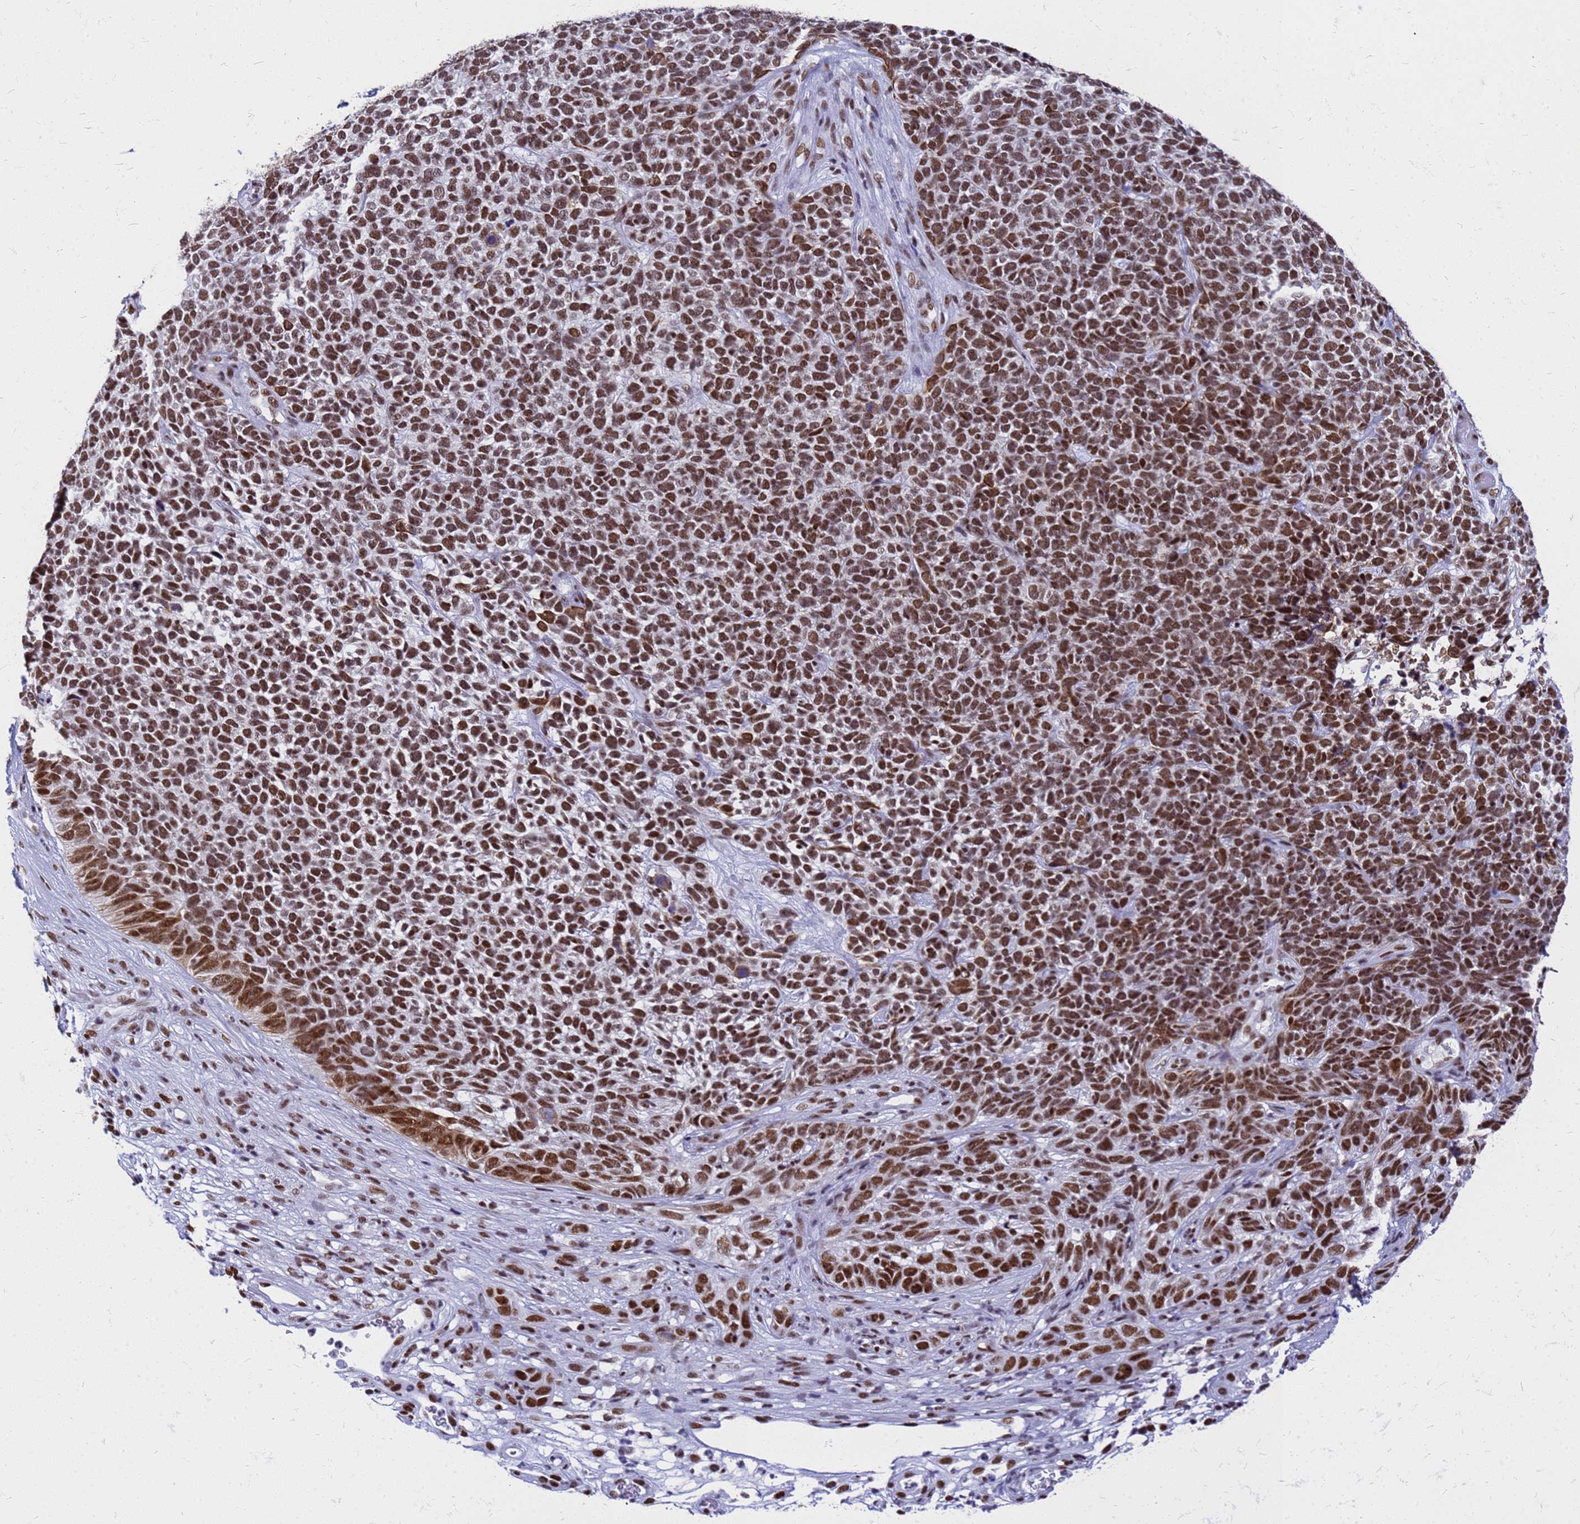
{"staining": {"intensity": "strong", "quantity": ">75%", "location": "nuclear"}, "tissue": "skin cancer", "cell_type": "Tumor cells", "image_type": "cancer", "snomed": [{"axis": "morphology", "description": "Basal cell carcinoma"}, {"axis": "topography", "description": "Skin"}], "caption": "Immunohistochemistry (IHC) histopathology image of neoplastic tissue: basal cell carcinoma (skin) stained using IHC shows high levels of strong protein expression localized specifically in the nuclear of tumor cells, appearing as a nuclear brown color.", "gene": "SART3", "patient": {"sex": "female", "age": 84}}